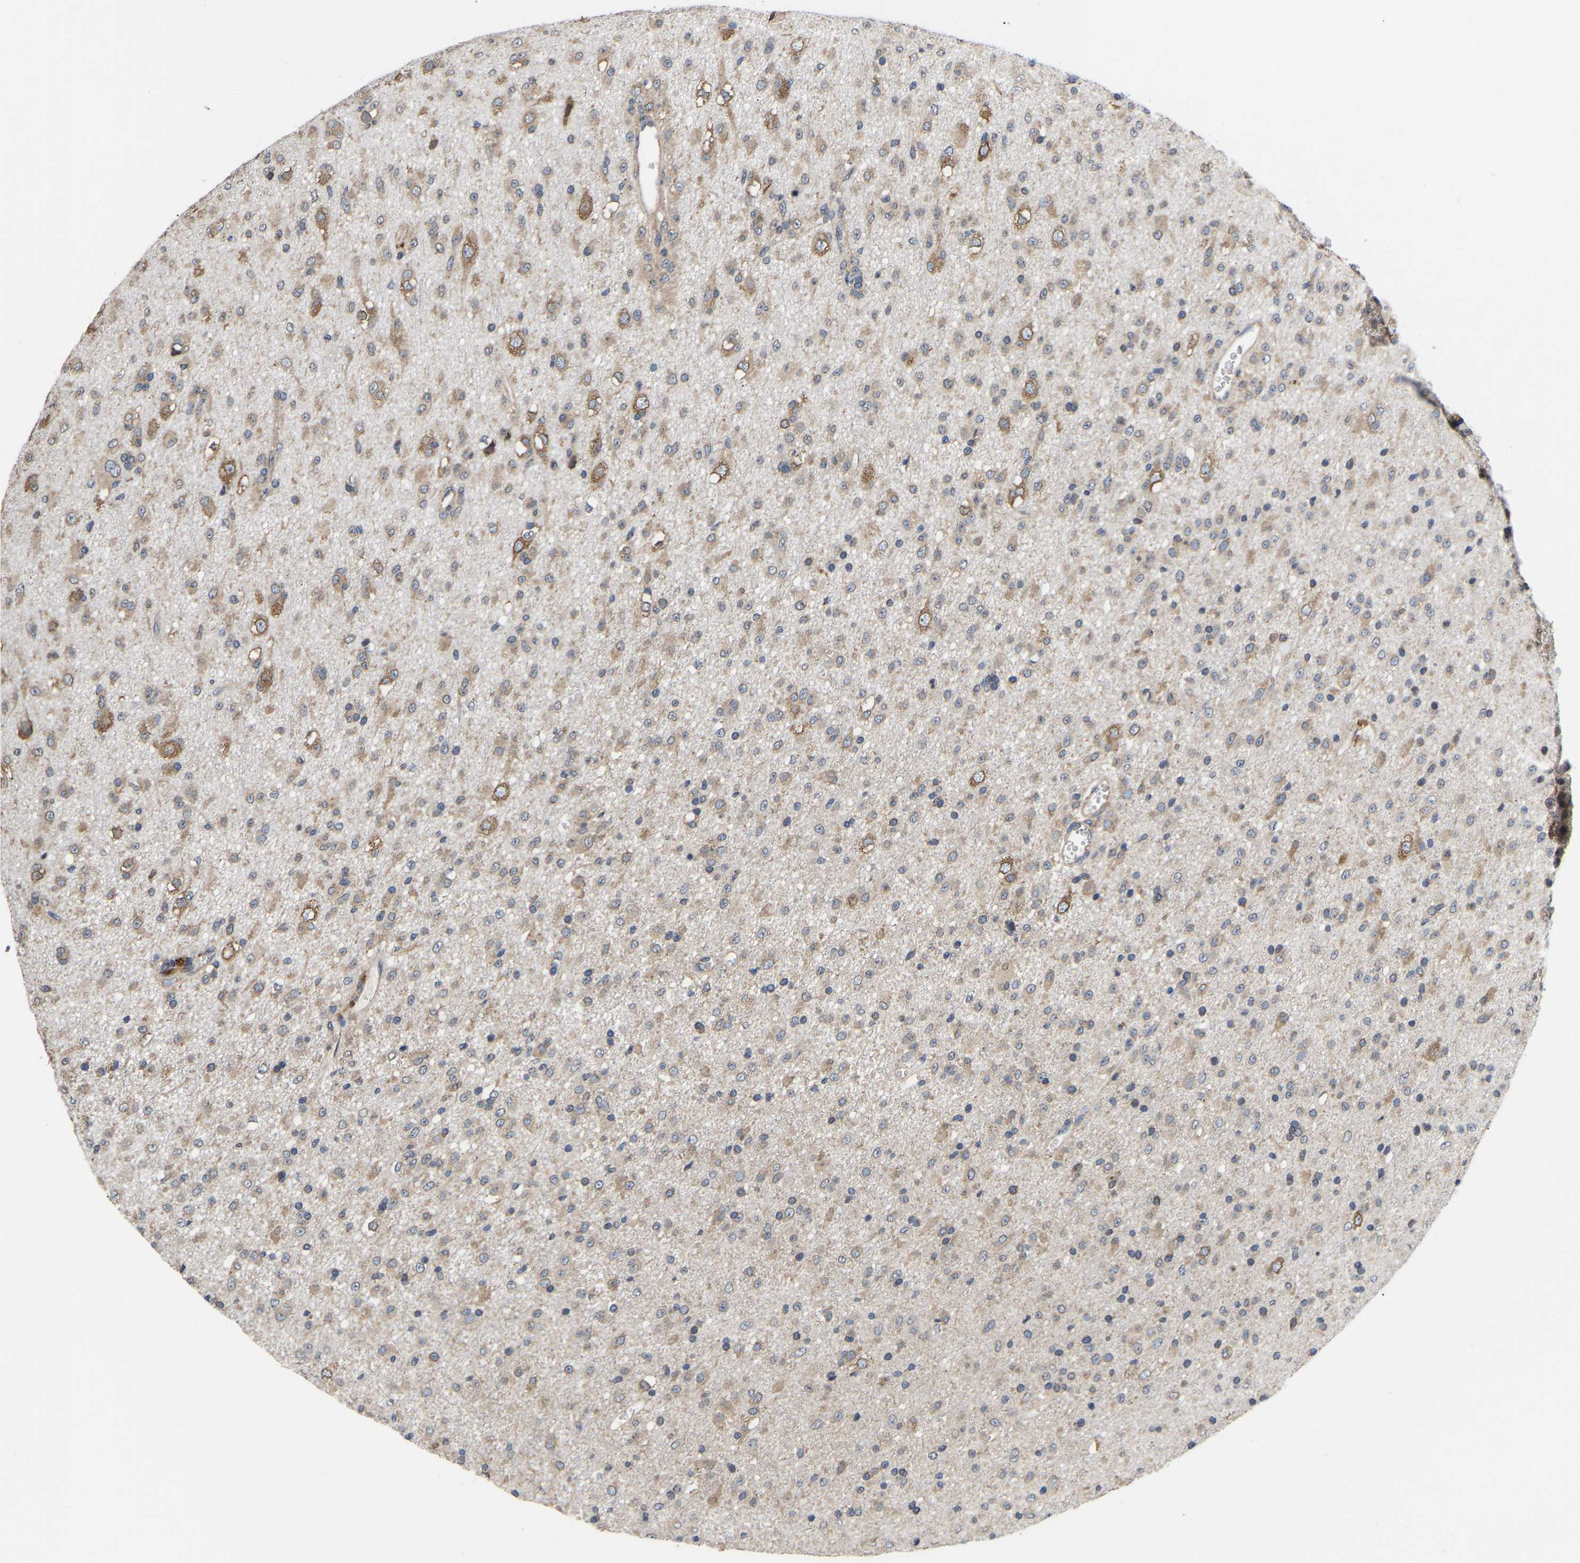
{"staining": {"intensity": "weak", "quantity": ">75%", "location": "cytoplasmic/membranous"}, "tissue": "glioma", "cell_type": "Tumor cells", "image_type": "cancer", "snomed": [{"axis": "morphology", "description": "Glioma, malignant, Low grade"}, {"axis": "topography", "description": "Brain"}], "caption": "Tumor cells display low levels of weak cytoplasmic/membranous positivity in about >75% of cells in malignant low-grade glioma.", "gene": "AIMP2", "patient": {"sex": "male", "age": 65}}